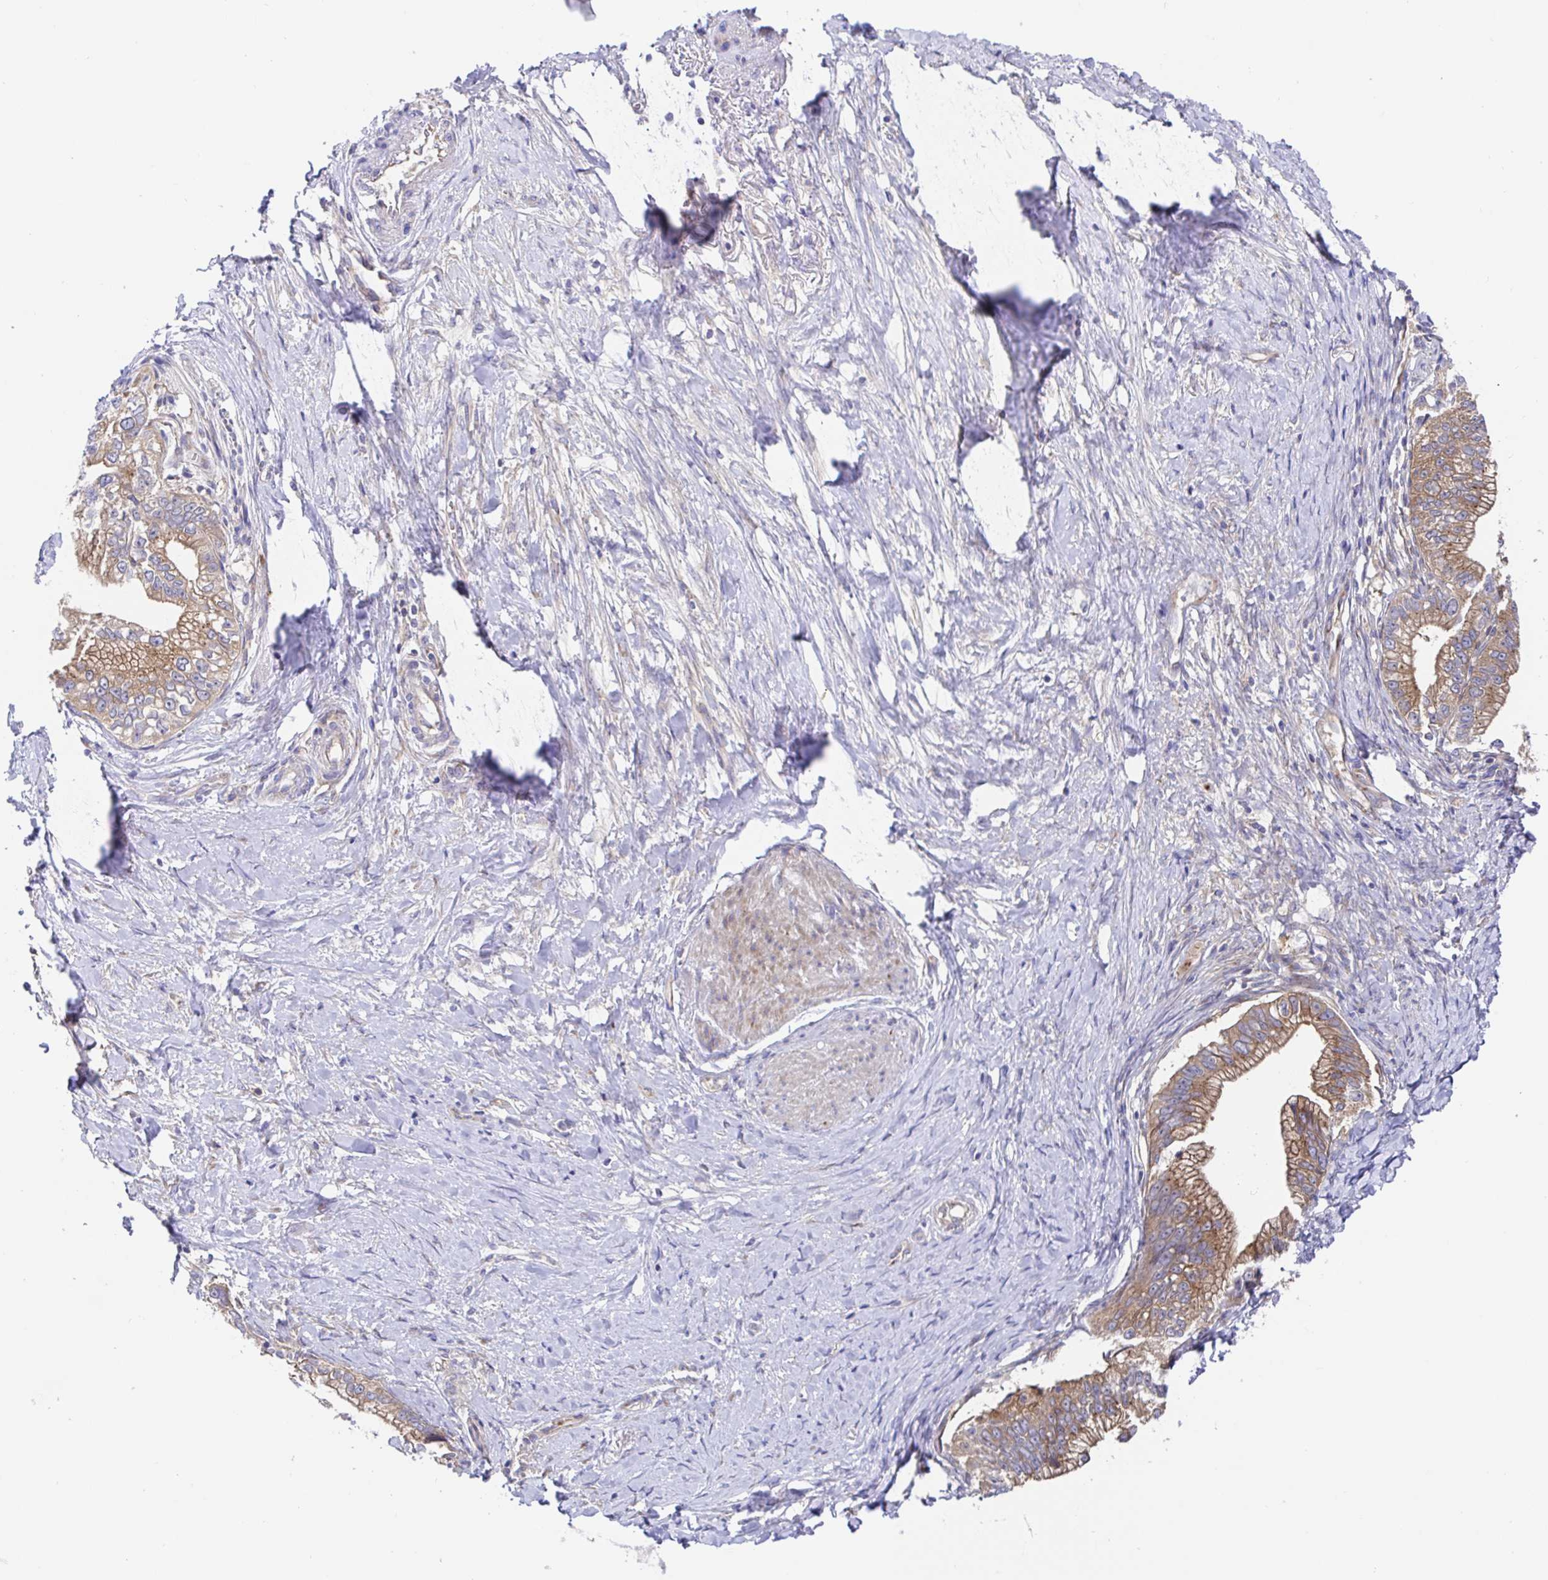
{"staining": {"intensity": "strong", "quantity": ">75%", "location": "cytoplasmic/membranous"}, "tissue": "pancreatic cancer", "cell_type": "Tumor cells", "image_type": "cancer", "snomed": [{"axis": "morphology", "description": "Adenocarcinoma, NOS"}, {"axis": "topography", "description": "Pancreas"}], "caption": "Pancreatic cancer (adenocarcinoma) stained with DAB immunohistochemistry displays high levels of strong cytoplasmic/membranous positivity in approximately >75% of tumor cells.", "gene": "GOLGA1", "patient": {"sex": "male", "age": 70}}